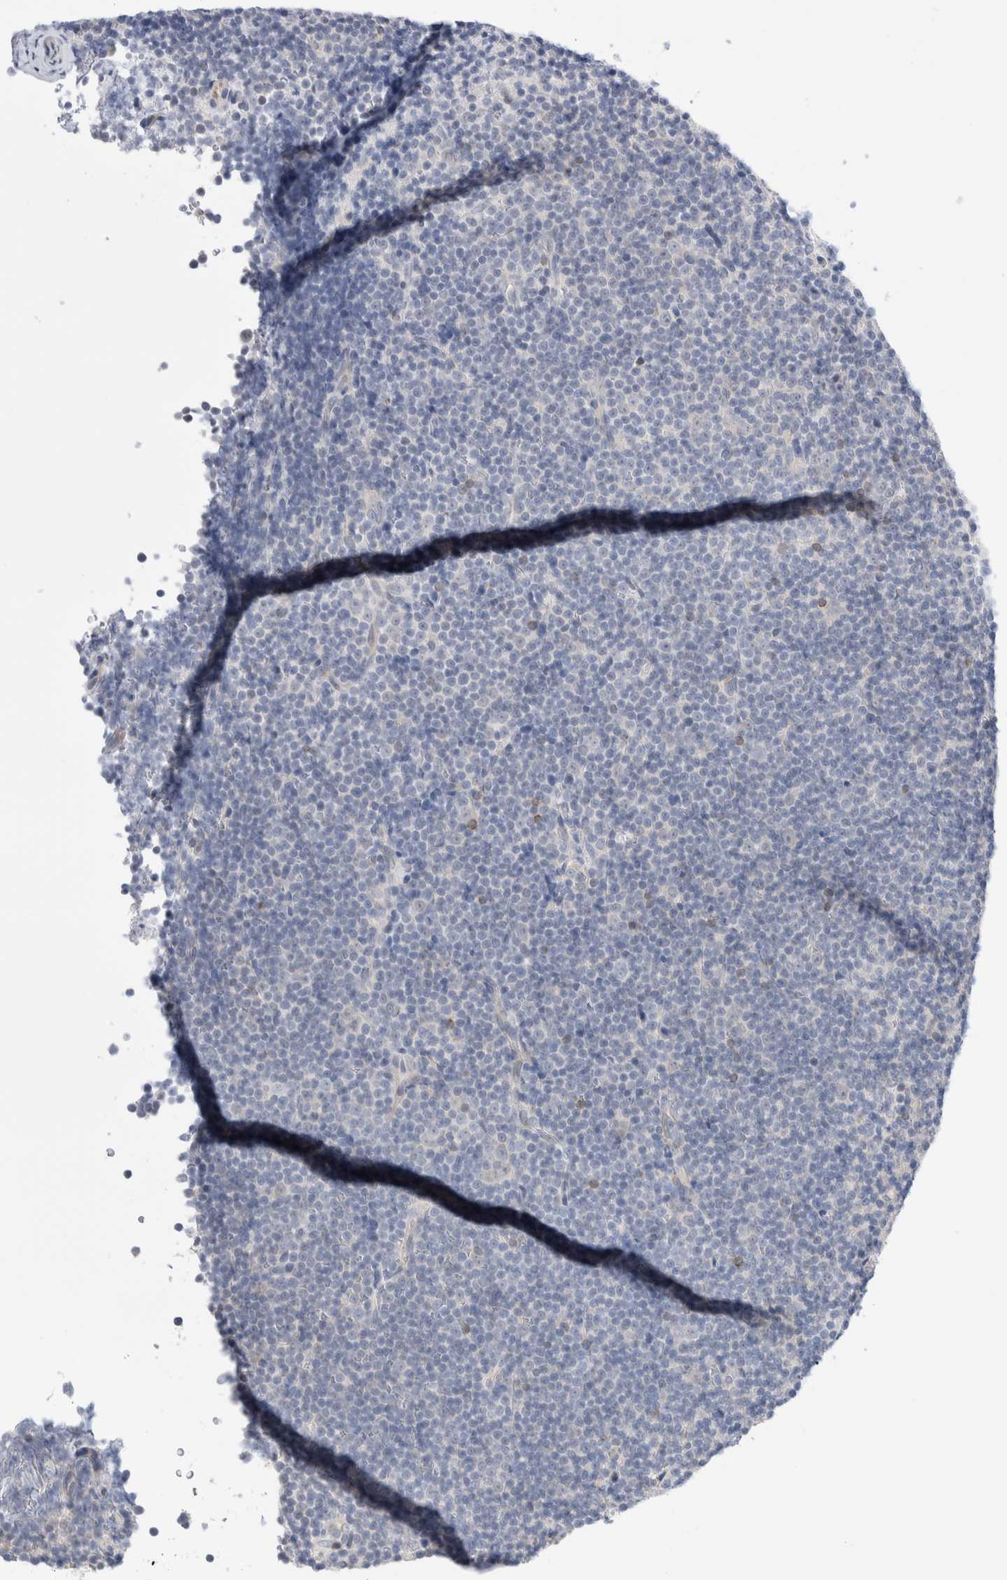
{"staining": {"intensity": "negative", "quantity": "none", "location": "none"}, "tissue": "lymphoma", "cell_type": "Tumor cells", "image_type": "cancer", "snomed": [{"axis": "morphology", "description": "Malignant lymphoma, non-Hodgkin's type, Low grade"}, {"axis": "topography", "description": "Lymph node"}], "caption": "IHC image of neoplastic tissue: human low-grade malignant lymphoma, non-Hodgkin's type stained with DAB (3,3'-diaminobenzidine) displays no significant protein positivity in tumor cells.", "gene": "C1orf112", "patient": {"sex": "female", "age": 67}}